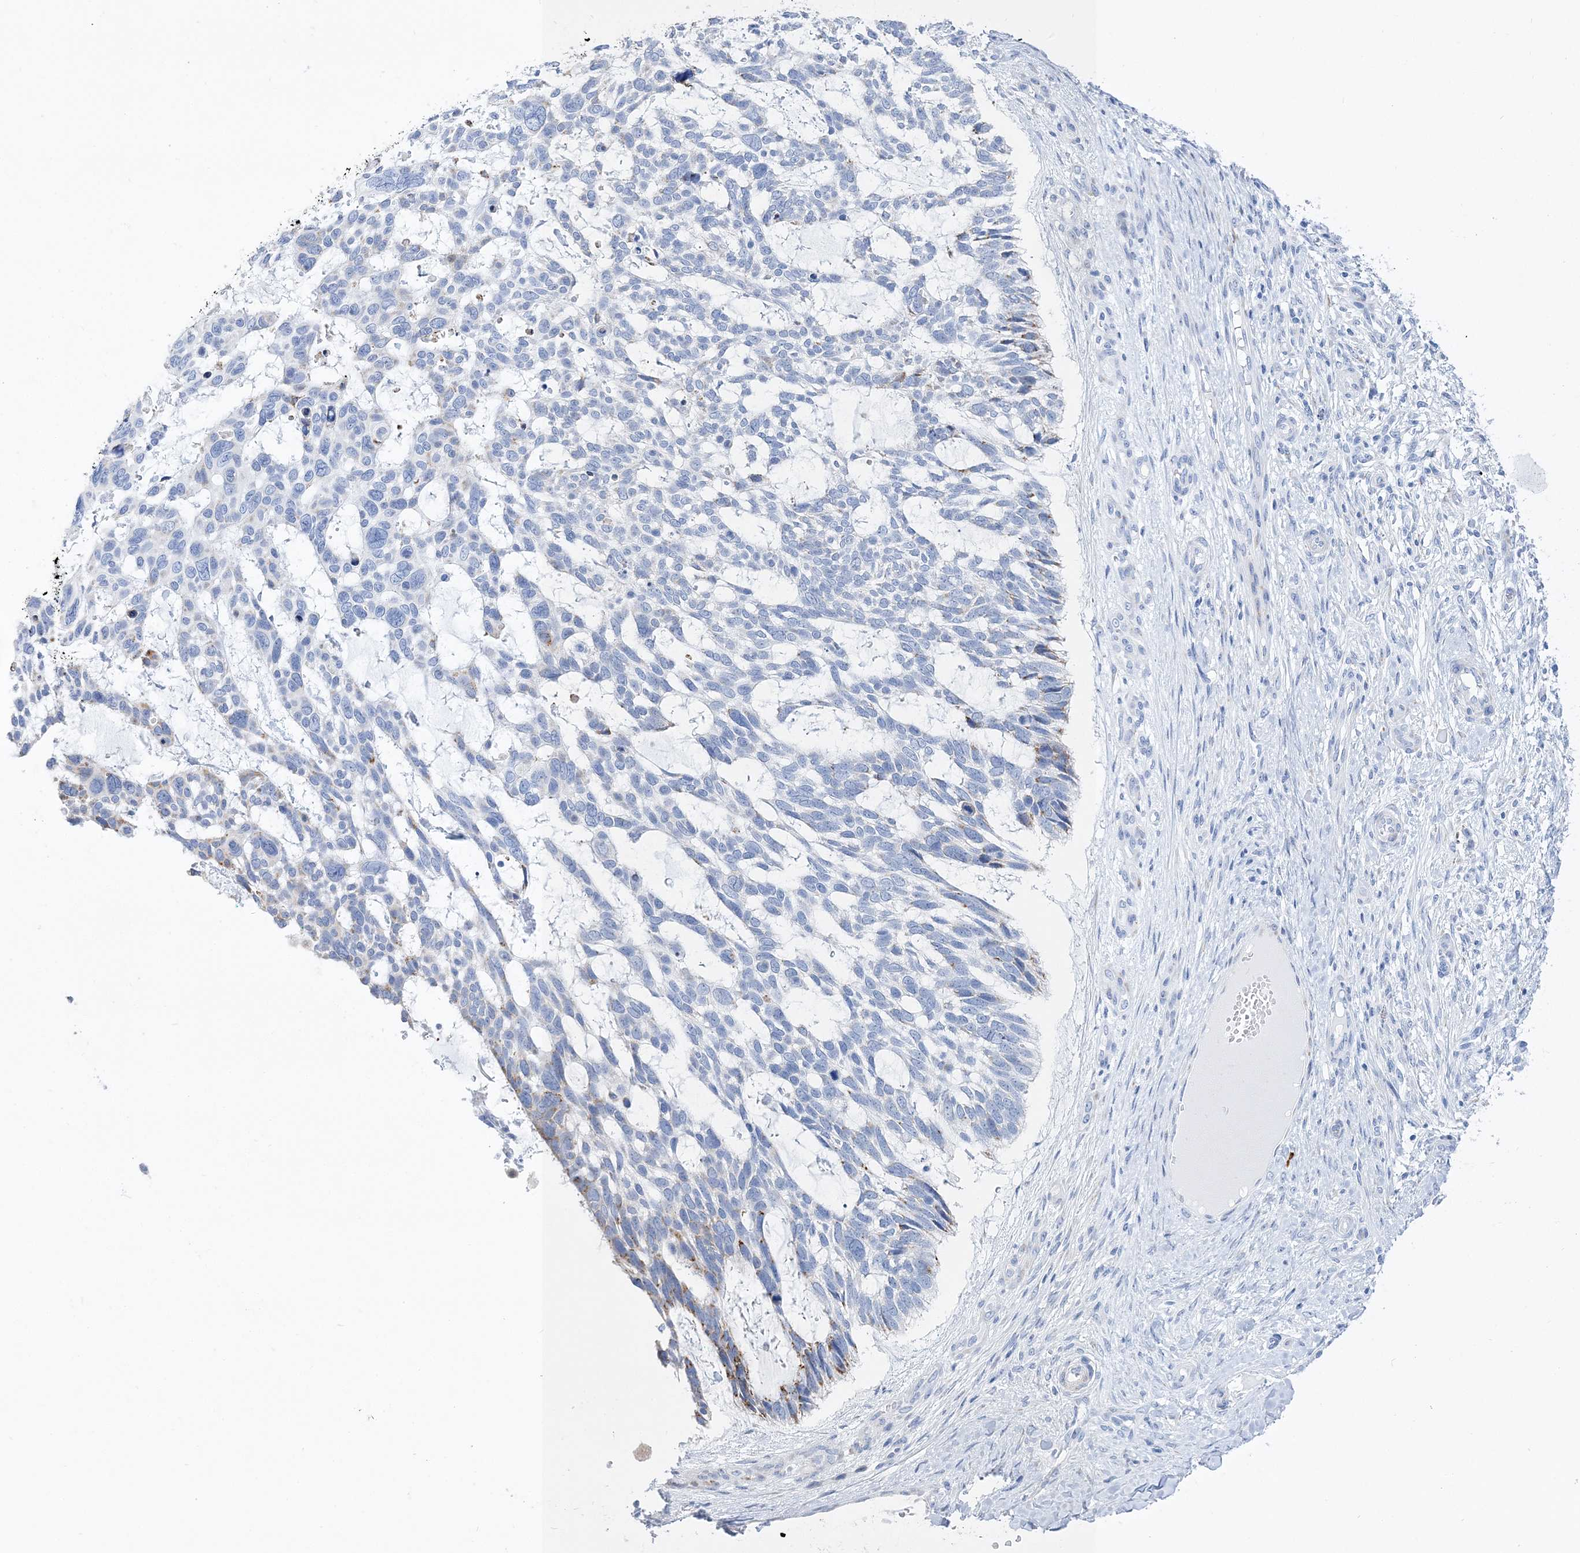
{"staining": {"intensity": "weak", "quantity": "<25%", "location": "cytoplasmic/membranous"}, "tissue": "skin cancer", "cell_type": "Tumor cells", "image_type": "cancer", "snomed": [{"axis": "morphology", "description": "Basal cell carcinoma"}, {"axis": "topography", "description": "Skin"}], "caption": "A histopathology image of skin basal cell carcinoma stained for a protein reveals no brown staining in tumor cells.", "gene": "TSPYL6", "patient": {"sex": "male", "age": 88}}